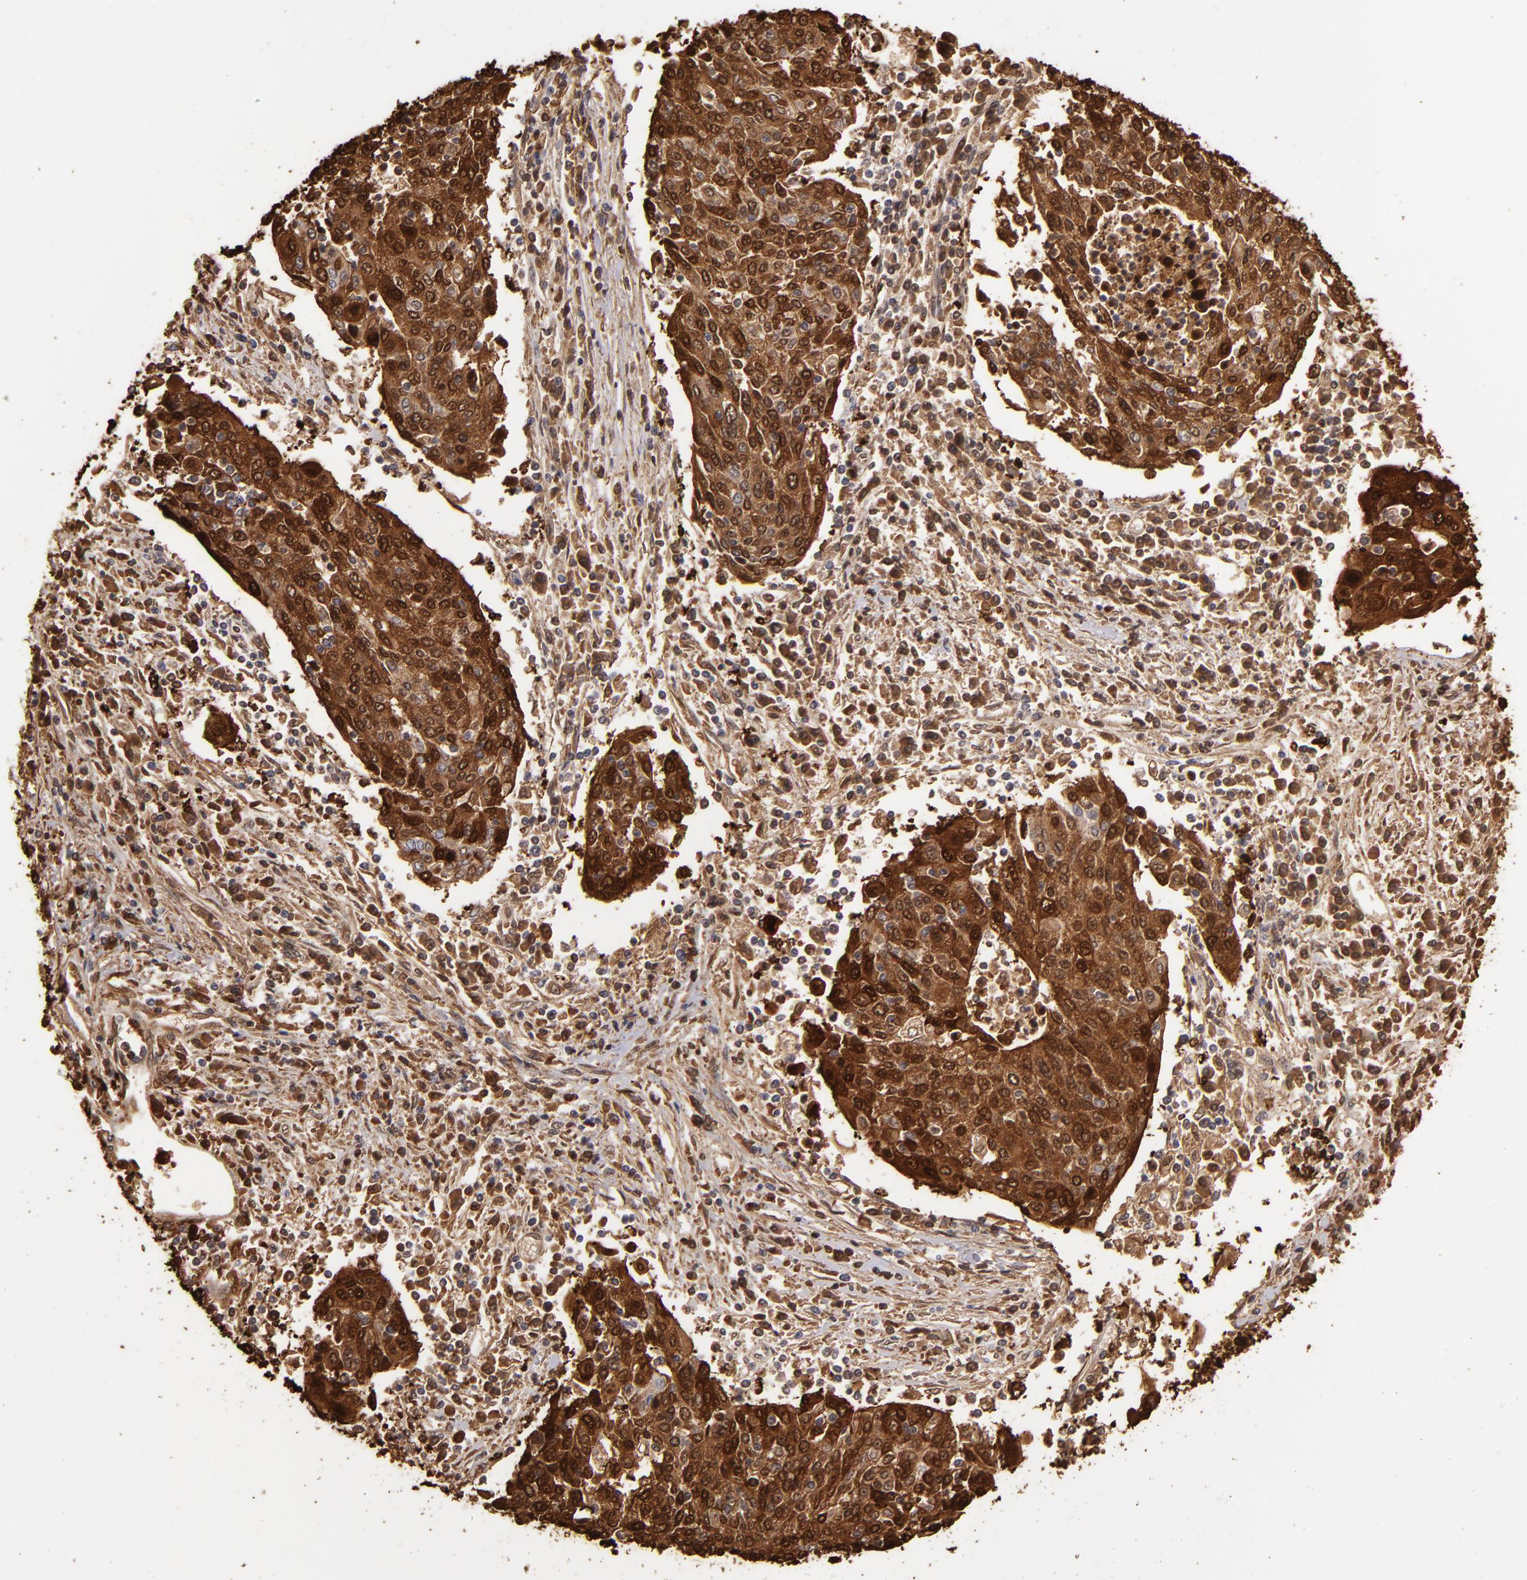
{"staining": {"intensity": "strong", "quantity": ">75%", "location": "cytoplasmic/membranous,nuclear"}, "tissue": "cervical cancer", "cell_type": "Tumor cells", "image_type": "cancer", "snomed": [{"axis": "morphology", "description": "Squamous cell carcinoma, NOS"}, {"axis": "topography", "description": "Cervix"}], "caption": "Cervical cancer stained for a protein displays strong cytoplasmic/membranous and nuclear positivity in tumor cells. Using DAB (brown) and hematoxylin (blue) stains, captured at high magnification using brightfield microscopy.", "gene": "S100A2", "patient": {"sex": "female", "age": 40}}